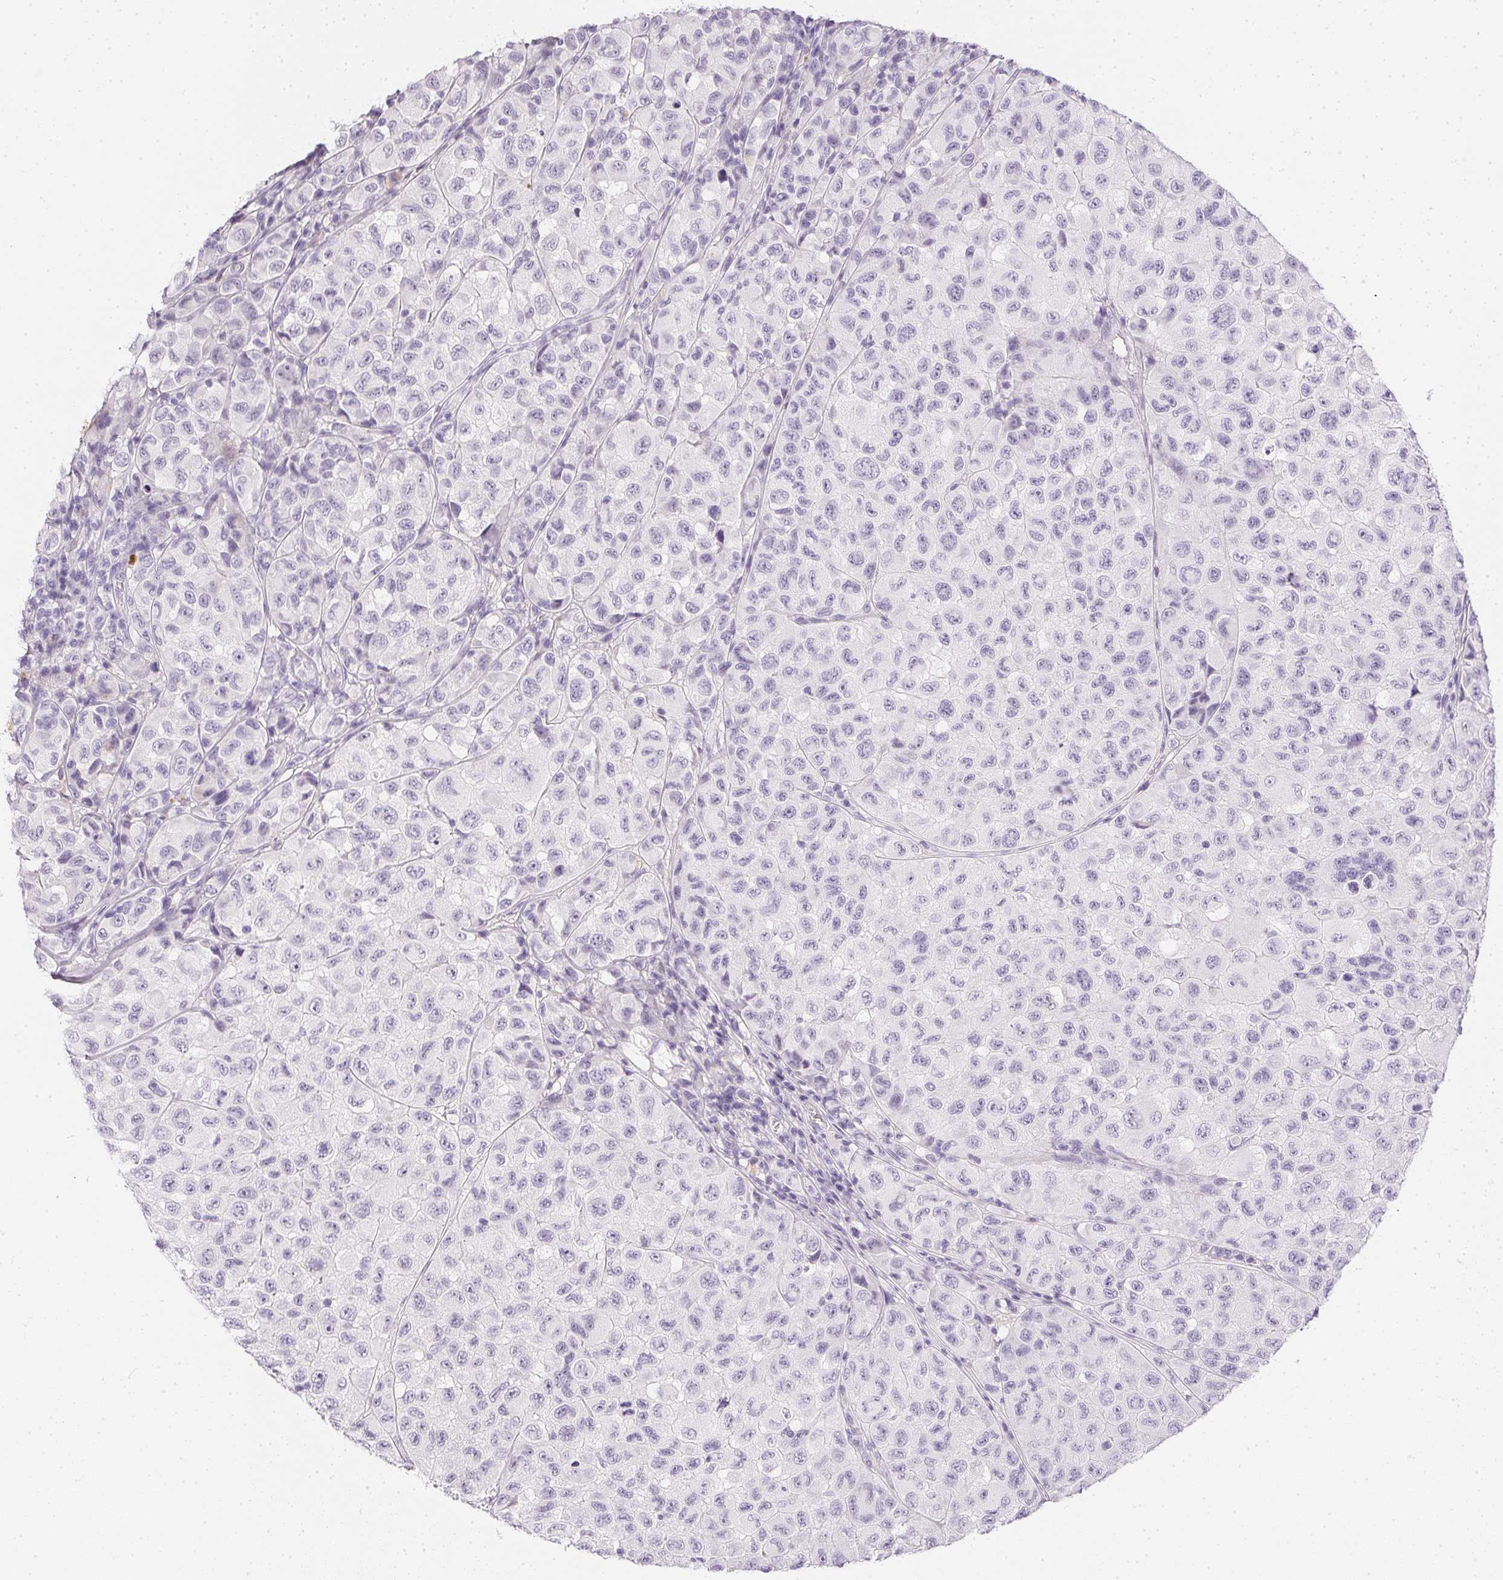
{"staining": {"intensity": "negative", "quantity": "none", "location": "none"}, "tissue": "melanoma", "cell_type": "Tumor cells", "image_type": "cancer", "snomed": [{"axis": "morphology", "description": "Malignant melanoma, NOS"}, {"axis": "topography", "description": "Skin"}], "caption": "Tumor cells are negative for brown protein staining in malignant melanoma.", "gene": "PPY", "patient": {"sex": "male", "age": 93}}